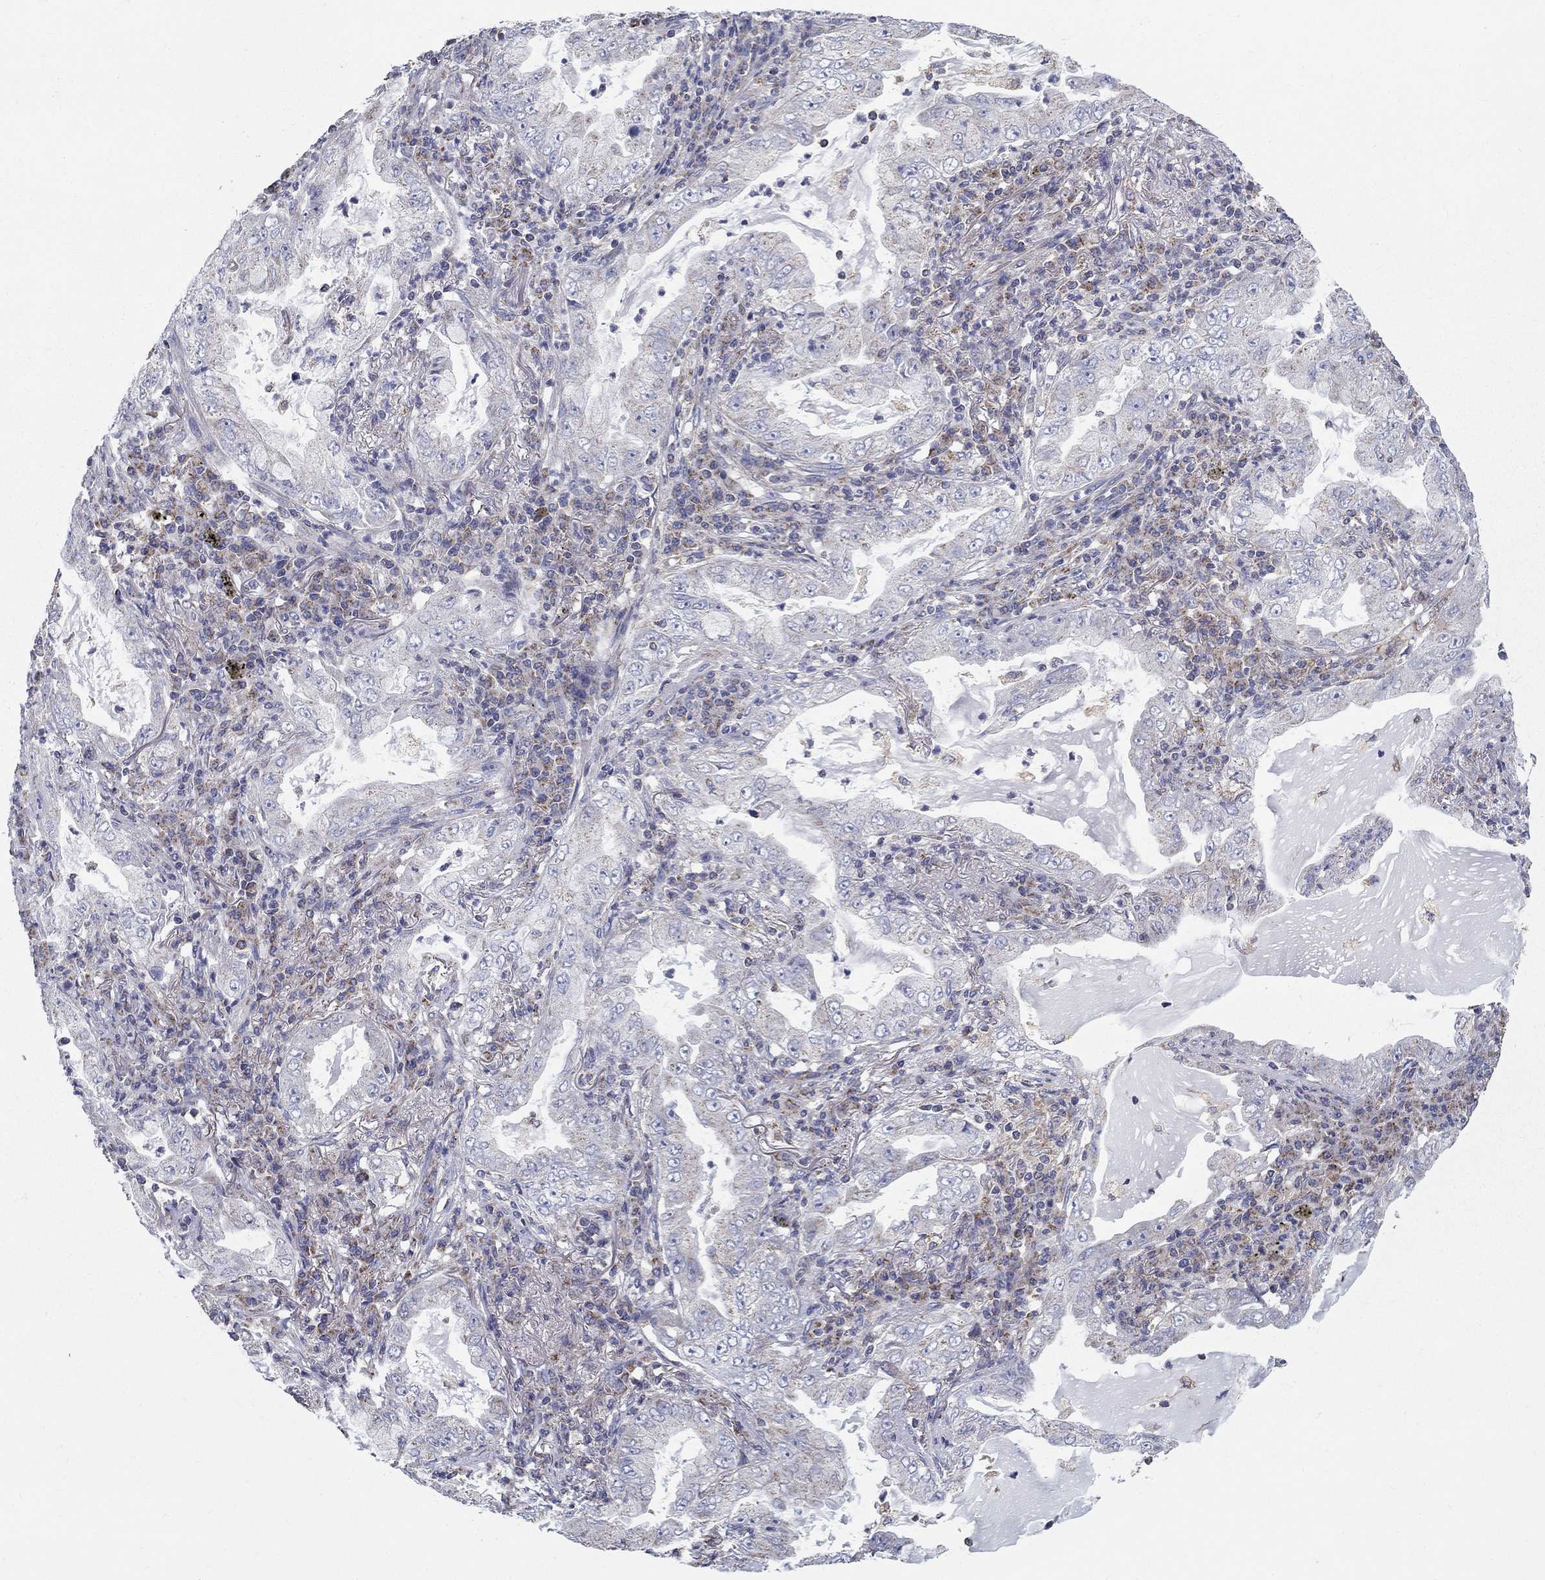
{"staining": {"intensity": "negative", "quantity": "none", "location": "none"}, "tissue": "lung cancer", "cell_type": "Tumor cells", "image_type": "cancer", "snomed": [{"axis": "morphology", "description": "Adenocarcinoma, NOS"}, {"axis": "topography", "description": "Lung"}], "caption": "The immunohistochemistry (IHC) micrograph has no significant expression in tumor cells of lung cancer tissue. Nuclei are stained in blue.", "gene": "NME5", "patient": {"sex": "female", "age": 73}}